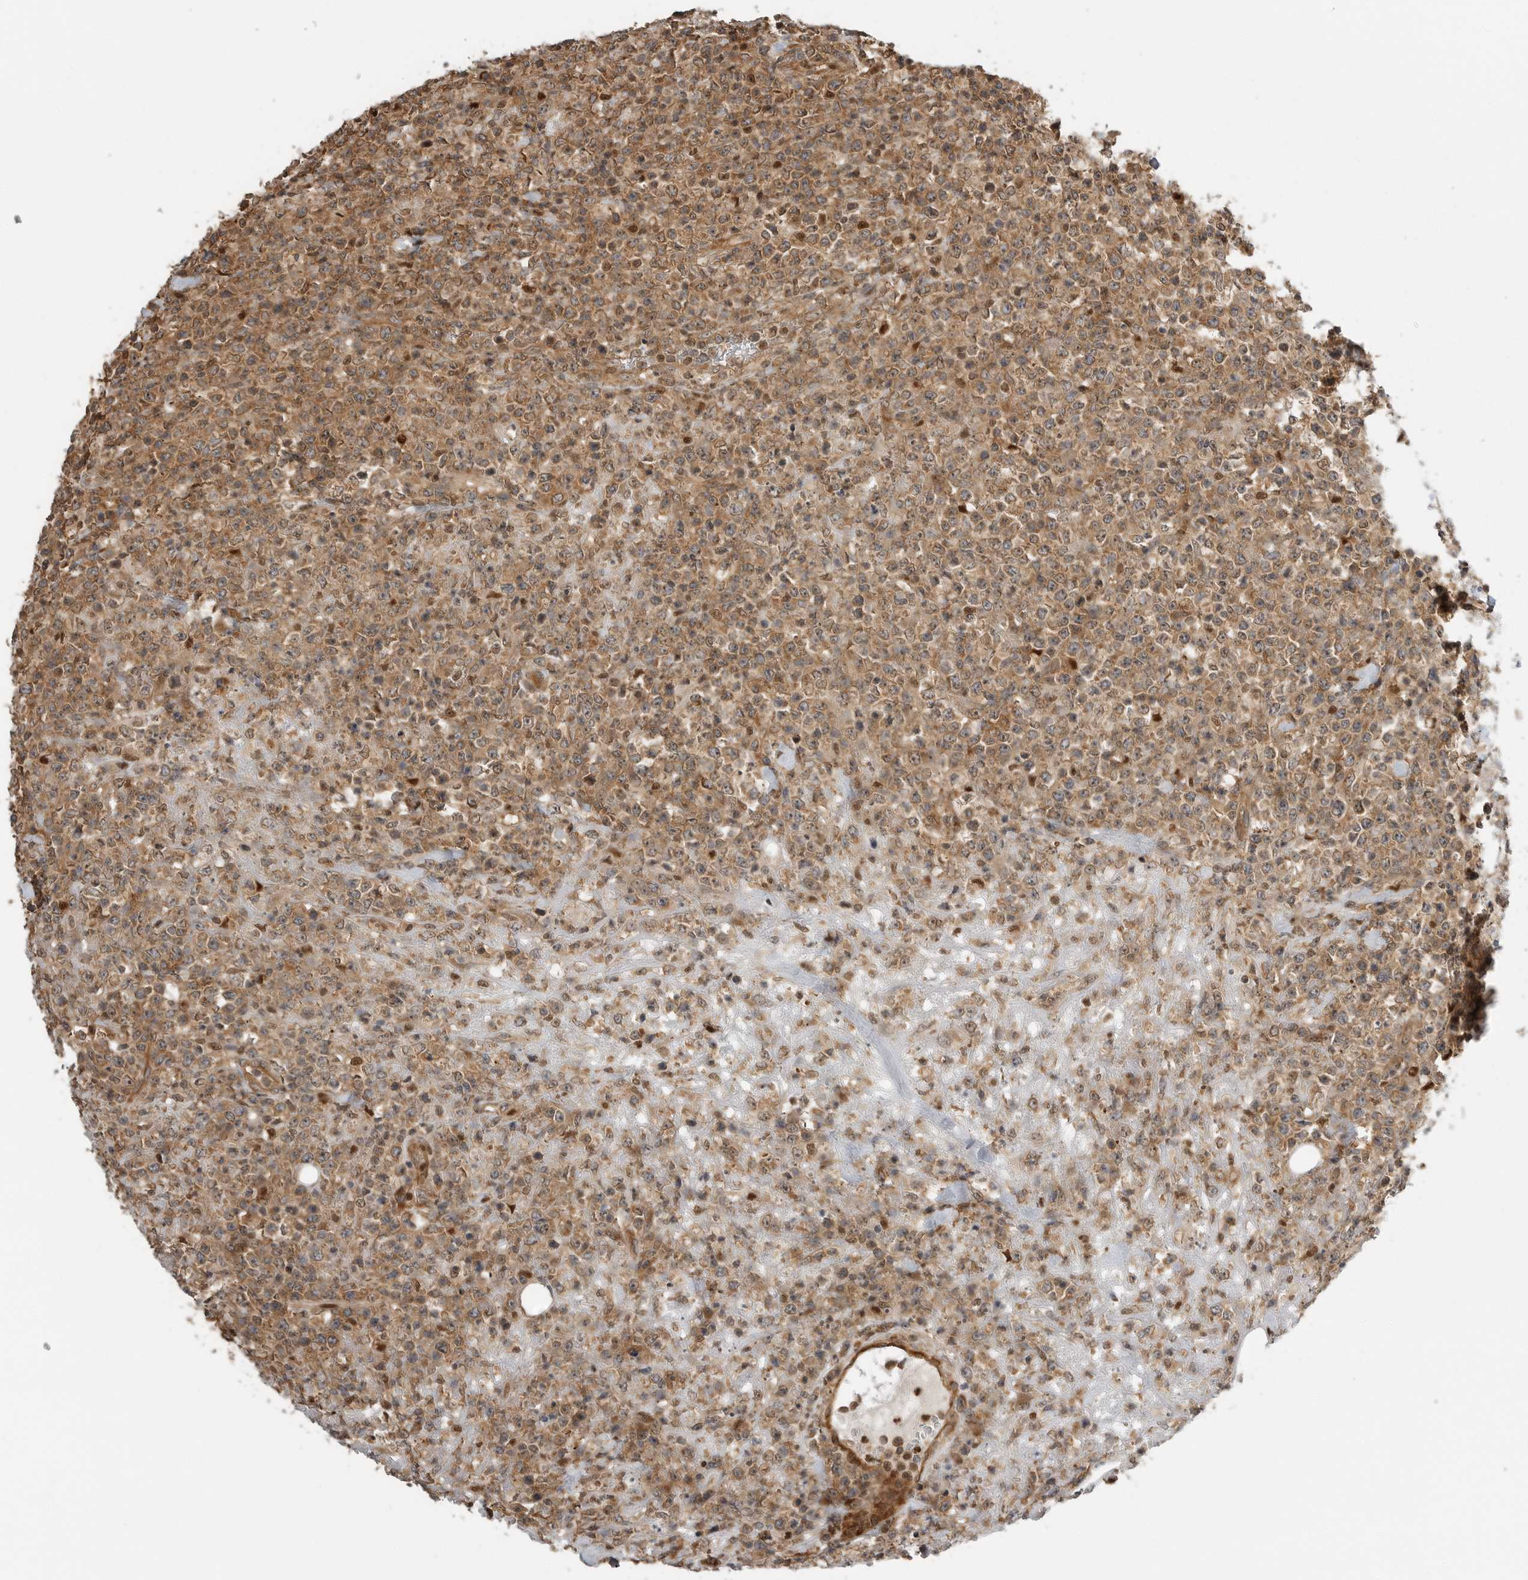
{"staining": {"intensity": "moderate", "quantity": ">75%", "location": "cytoplasmic/membranous,nuclear"}, "tissue": "lymphoma", "cell_type": "Tumor cells", "image_type": "cancer", "snomed": [{"axis": "morphology", "description": "Malignant lymphoma, non-Hodgkin's type, High grade"}, {"axis": "topography", "description": "Colon"}], "caption": "A brown stain highlights moderate cytoplasmic/membranous and nuclear positivity of a protein in lymphoma tumor cells.", "gene": "STRAP", "patient": {"sex": "female", "age": 53}}